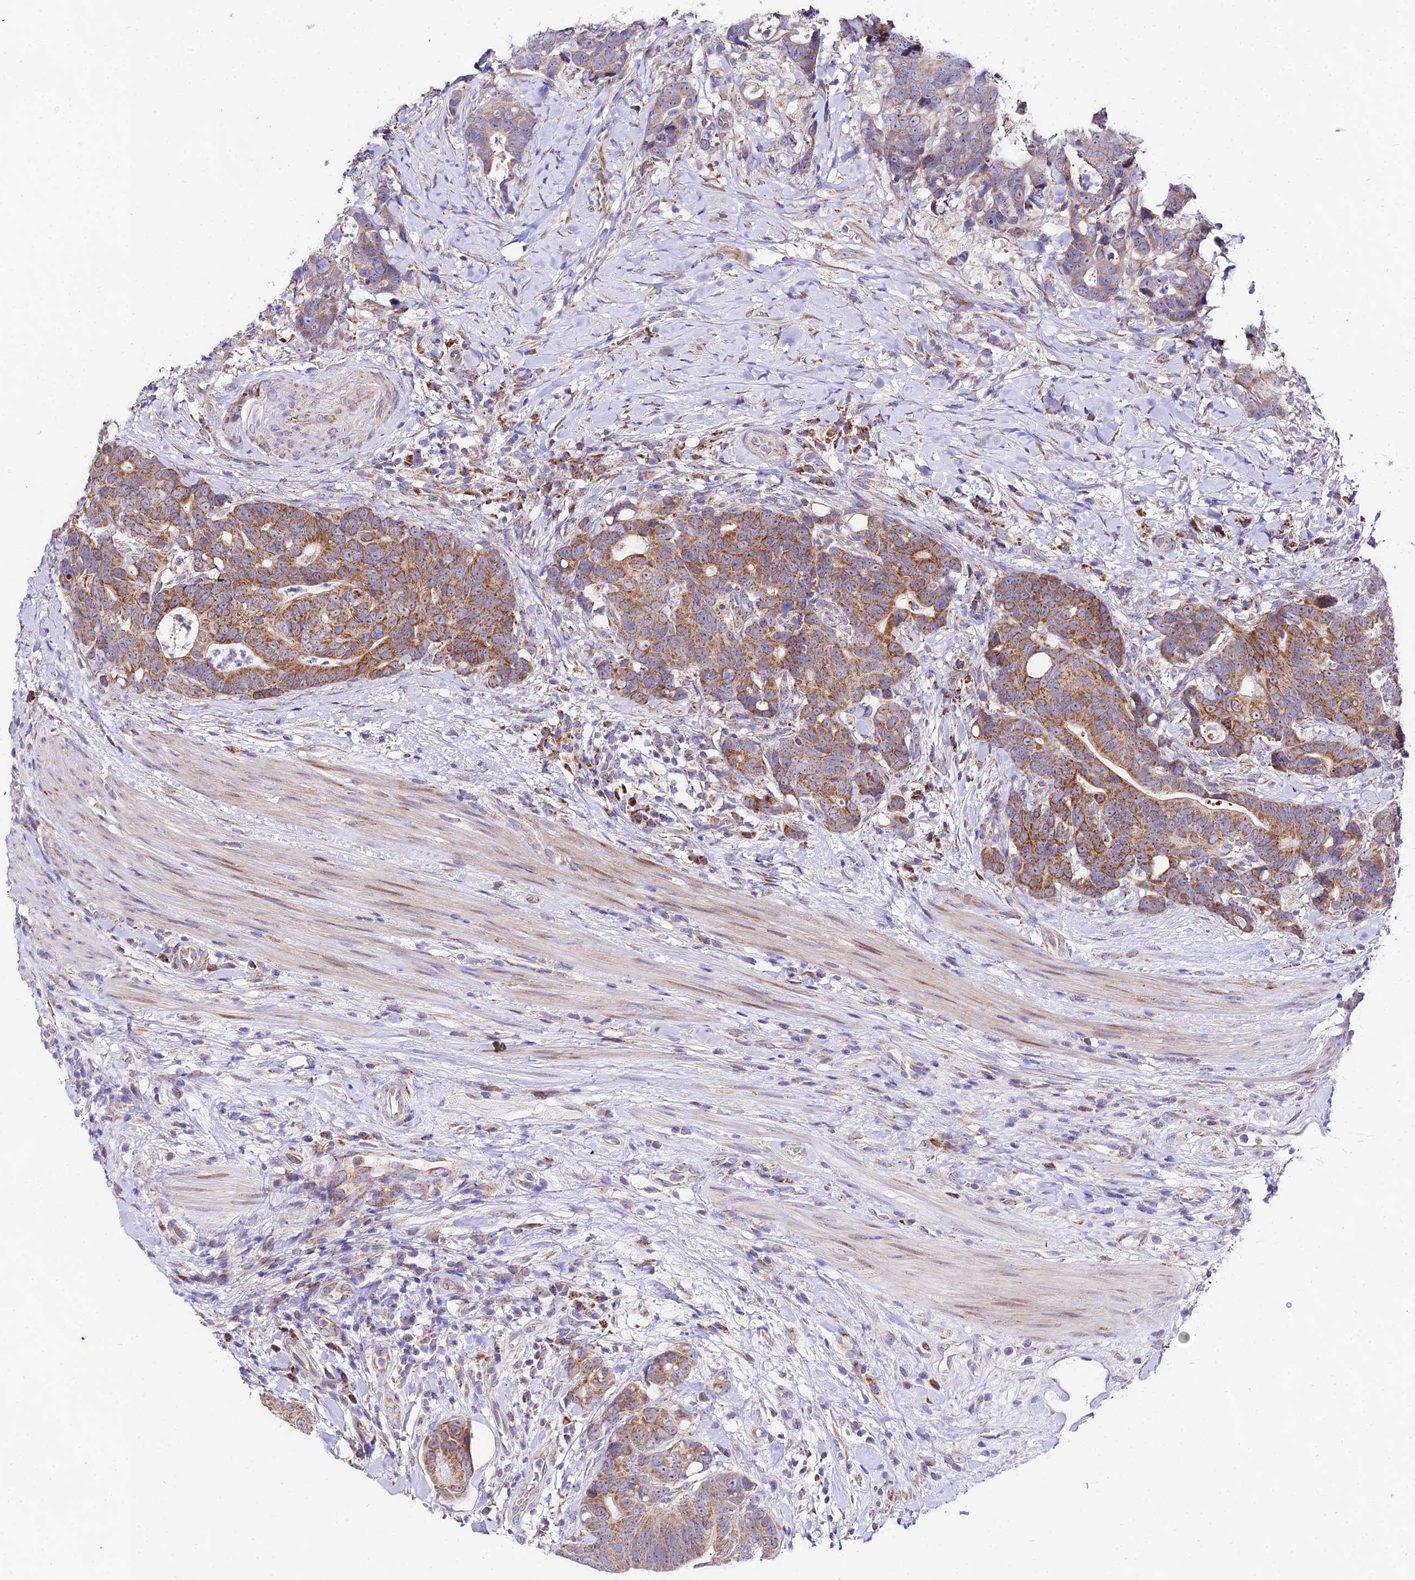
{"staining": {"intensity": "moderate", "quantity": "25%-75%", "location": "cytoplasmic/membranous"}, "tissue": "colorectal cancer", "cell_type": "Tumor cells", "image_type": "cancer", "snomed": [{"axis": "morphology", "description": "Adenocarcinoma, NOS"}, {"axis": "topography", "description": "Colon"}], "caption": "The micrograph shows staining of colorectal adenocarcinoma, revealing moderate cytoplasmic/membranous protein staining (brown color) within tumor cells.", "gene": "ATP5PB", "patient": {"sex": "female", "age": 82}}